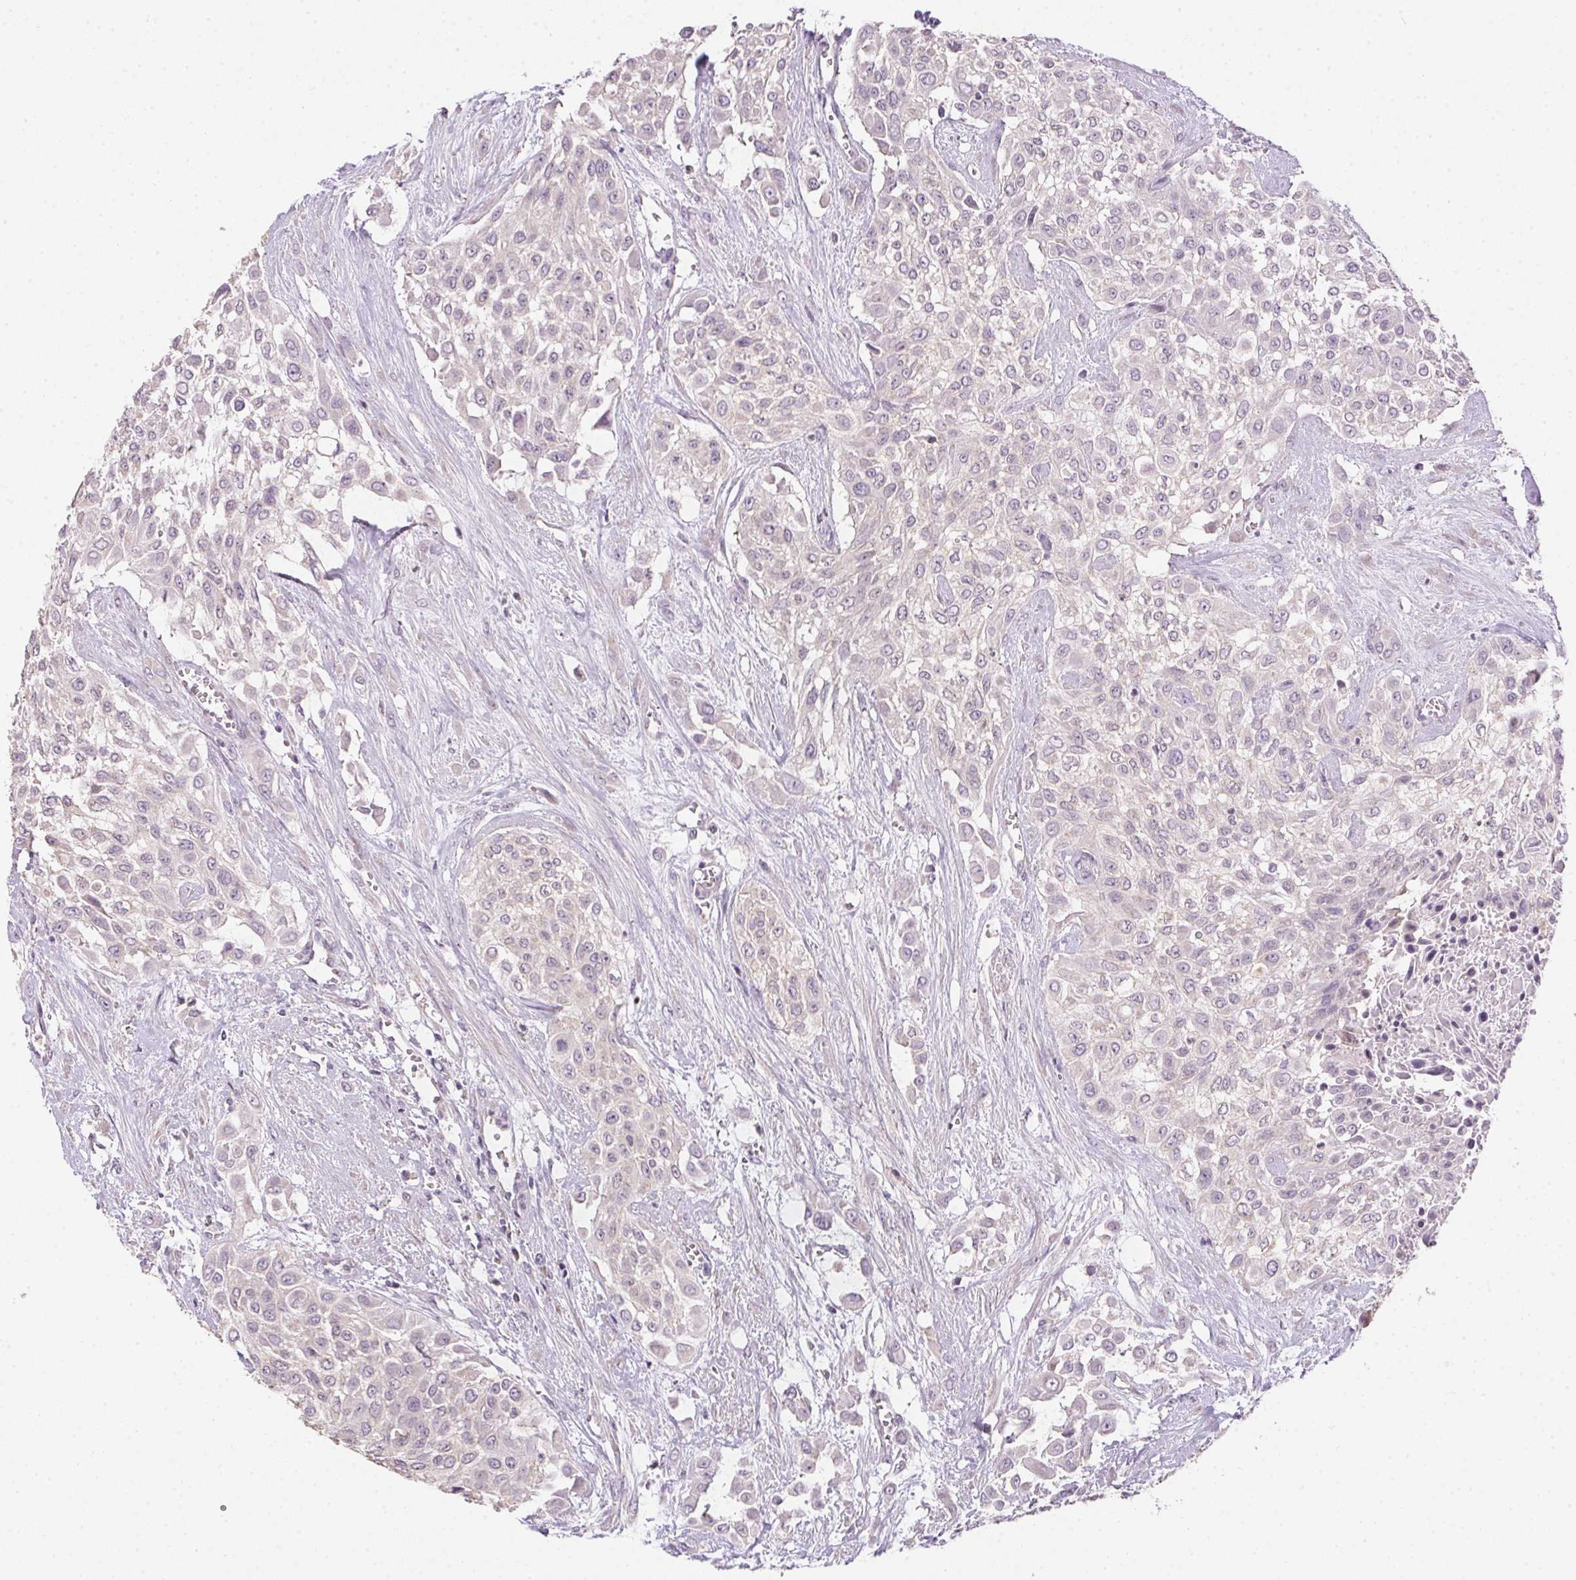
{"staining": {"intensity": "negative", "quantity": "none", "location": "none"}, "tissue": "urothelial cancer", "cell_type": "Tumor cells", "image_type": "cancer", "snomed": [{"axis": "morphology", "description": "Urothelial carcinoma, High grade"}, {"axis": "topography", "description": "Urinary bladder"}], "caption": "DAB (3,3'-diaminobenzidine) immunohistochemical staining of human urothelial carcinoma (high-grade) reveals no significant positivity in tumor cells.", "gene": "SPACA9", "patient": {"sex": "male", "age": 57}}